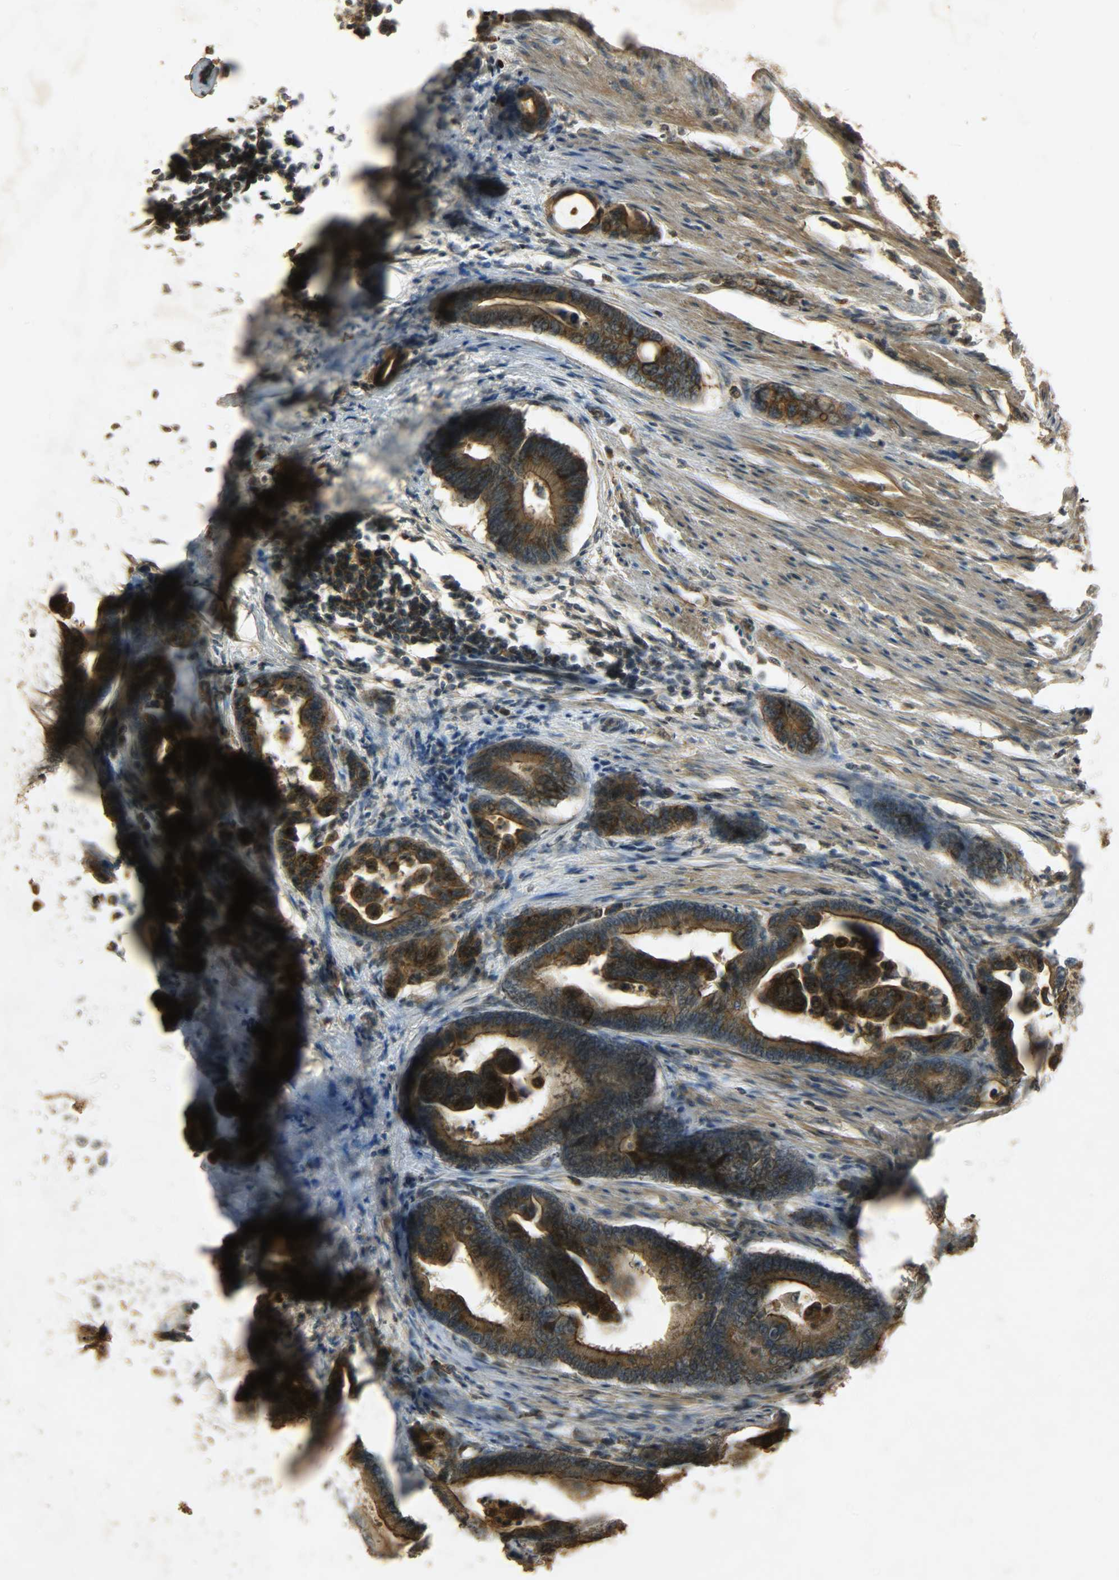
{"staining": {"intensity": "strong", "quantity": ">75%", "location": "cytoplasmic/membranous"}, "tissue": "colorectal cancer", "cell_type": "Tumor cells", "image_type": "cancer", "snomed": [{"axis": "morphology", "description": "Normal tissue, NOS"}, {"axis": "morphology", "description": "Adenocarcinoma, NOS"}, {"axis": "topography", "description": "Colon"}], "caption": "Immunohistochemical staining of human colorectal adenocarcinoma demonstrates high levels of strong cytoplasmic/membranous staining in approximately >75% of tumor cells.", "gene": "ATP2B1", "patient": {"sex": "male", "age": 82}}